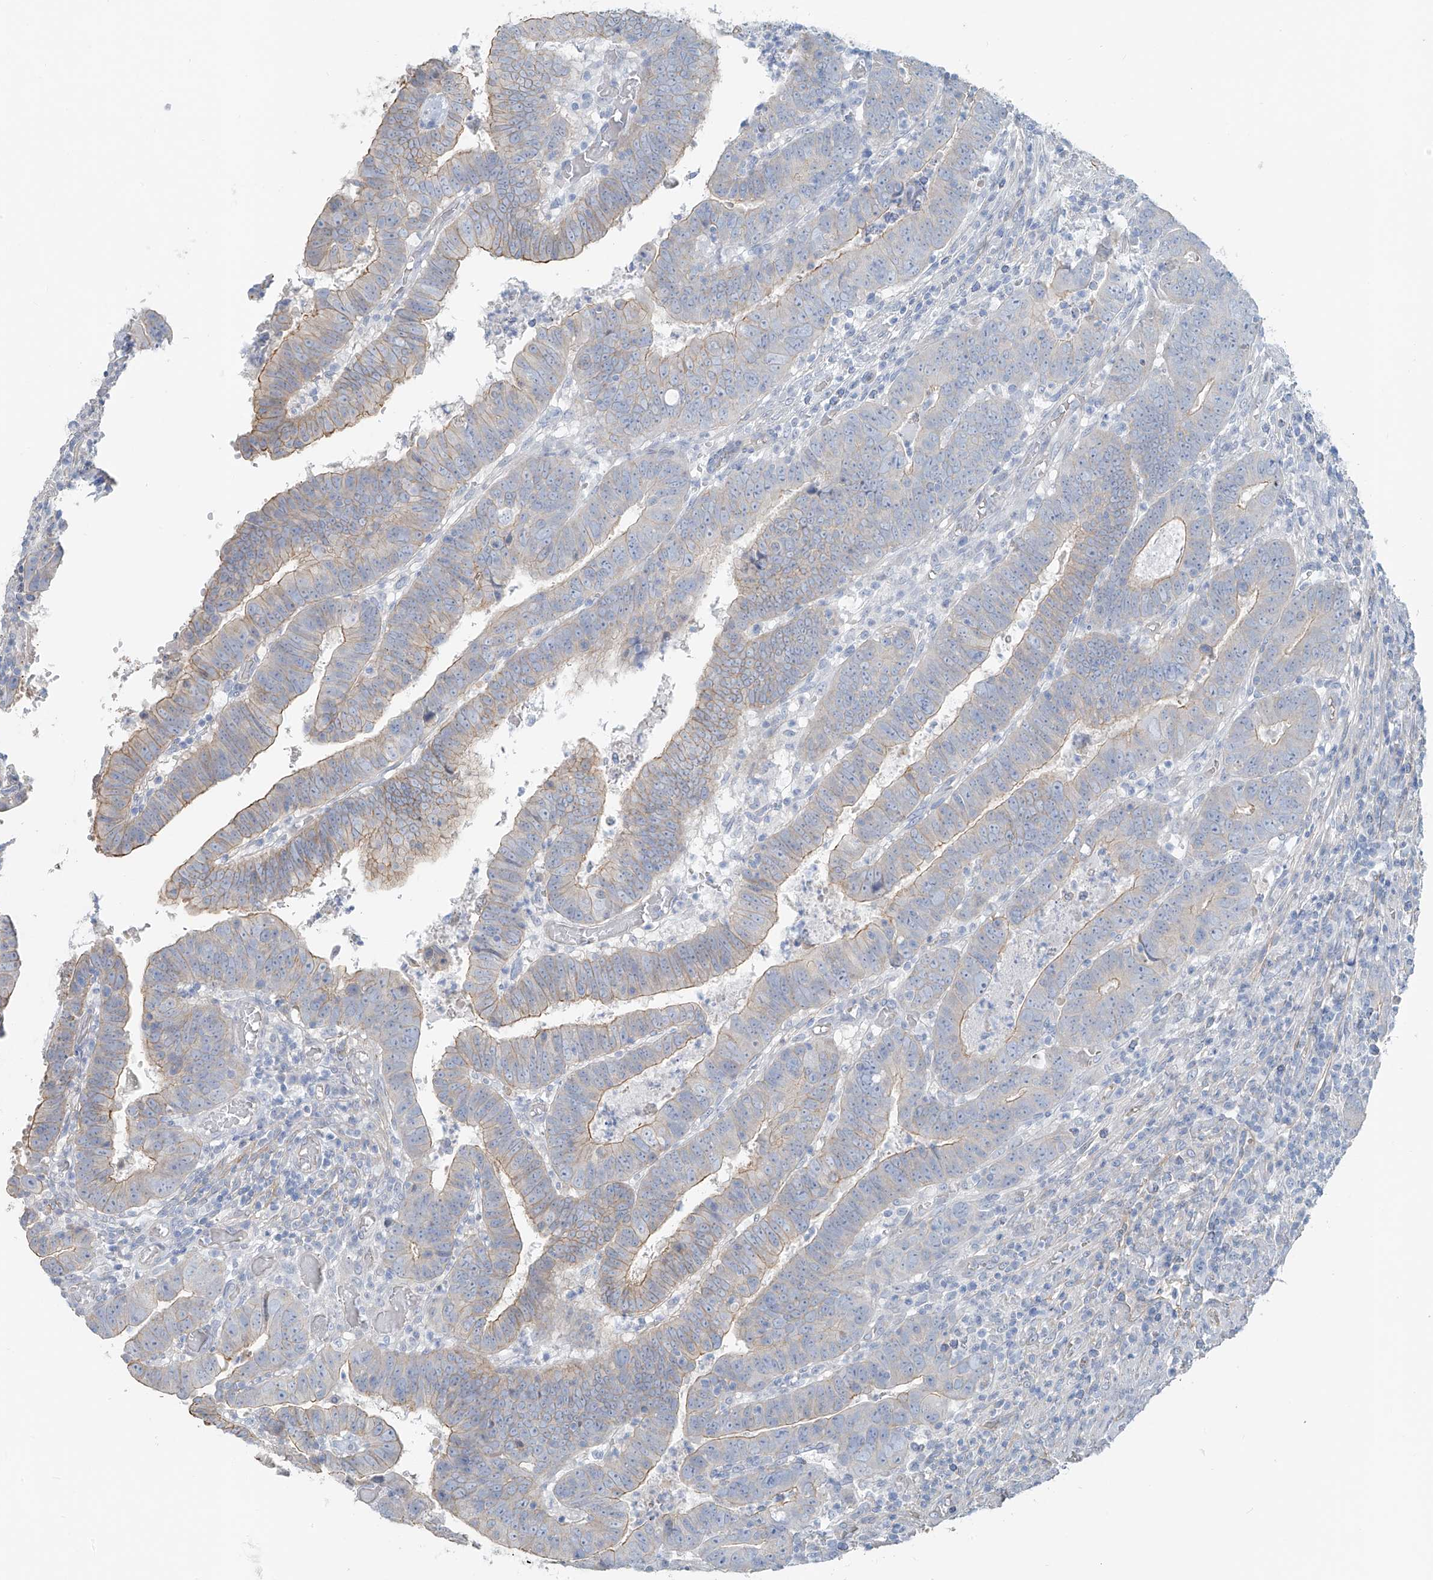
{"staining": {"intensity": "moderate", "quantity": "25%-75%", "location": "cytoplasmic/membranous"}, "tissue": "colorectal cancer", "cell_type": "Tumor cells", "image_type": "cancer", "snomed": [{"axis": "morphology", "description": "Normal tissue, NOS"}, {"axis": "morphology", "description": "Adenocarcinoma, NOS"}, {"axis": "topography", "description": "Rectum"}], "caption": "The histopathology image displays a brown stain indicating the presence of a protein in the cytoplasmic/membranous of tumor cells in adenocarcinoma (colorectal). (brown staining indicates protein expression, while blue staining denotes nuclei).", "gene": "TUBE1", "patient": {"sex": "female", "age": 65}}